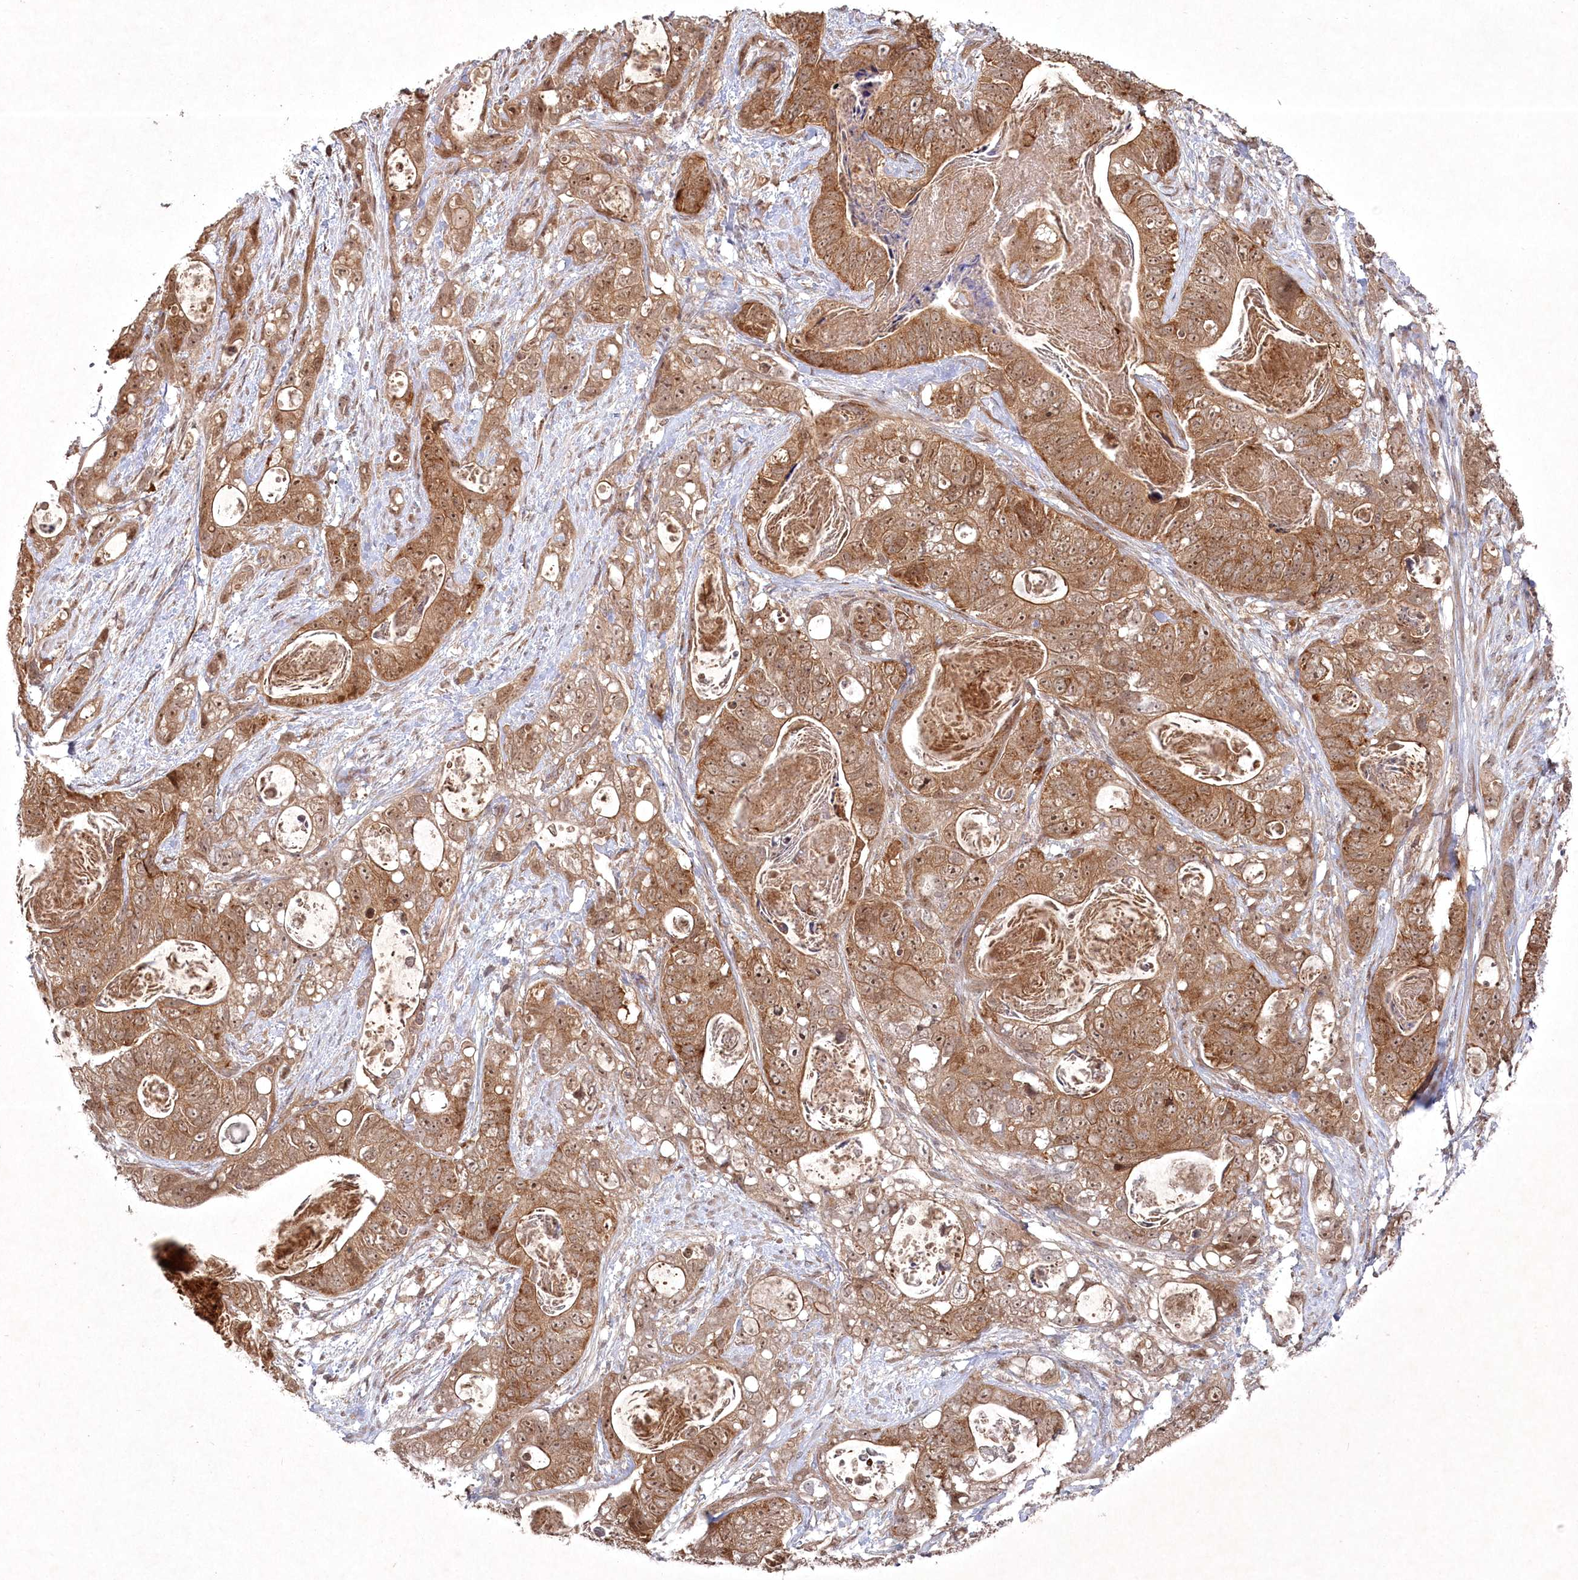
{"staining": {"intensity": "moderate", "quantity": ">75%", "location": "cytoplasmic/membranous,nuclear"}, "tissue": "stomach cancer", "cell_type": "Tumor cells", "image_type": "cancer", "snomed": [{"axis": "morphology", "description": "Normal tissue, NOS"}, {"axis": "morphology", "description": "Adenocarcinoma, NOS"}, {"axis": "topography", "description": "Stomach"}], "caption": "Immunohistochemistry (IHC) of adenocarcinoma (stomach) shows medium levels of moderate cytoplasmic/membranous and nuclear expression in approximately >75% of tumor cells.", "gene": "FBXL17", "patient": {"sex": "female", "age": 89}}